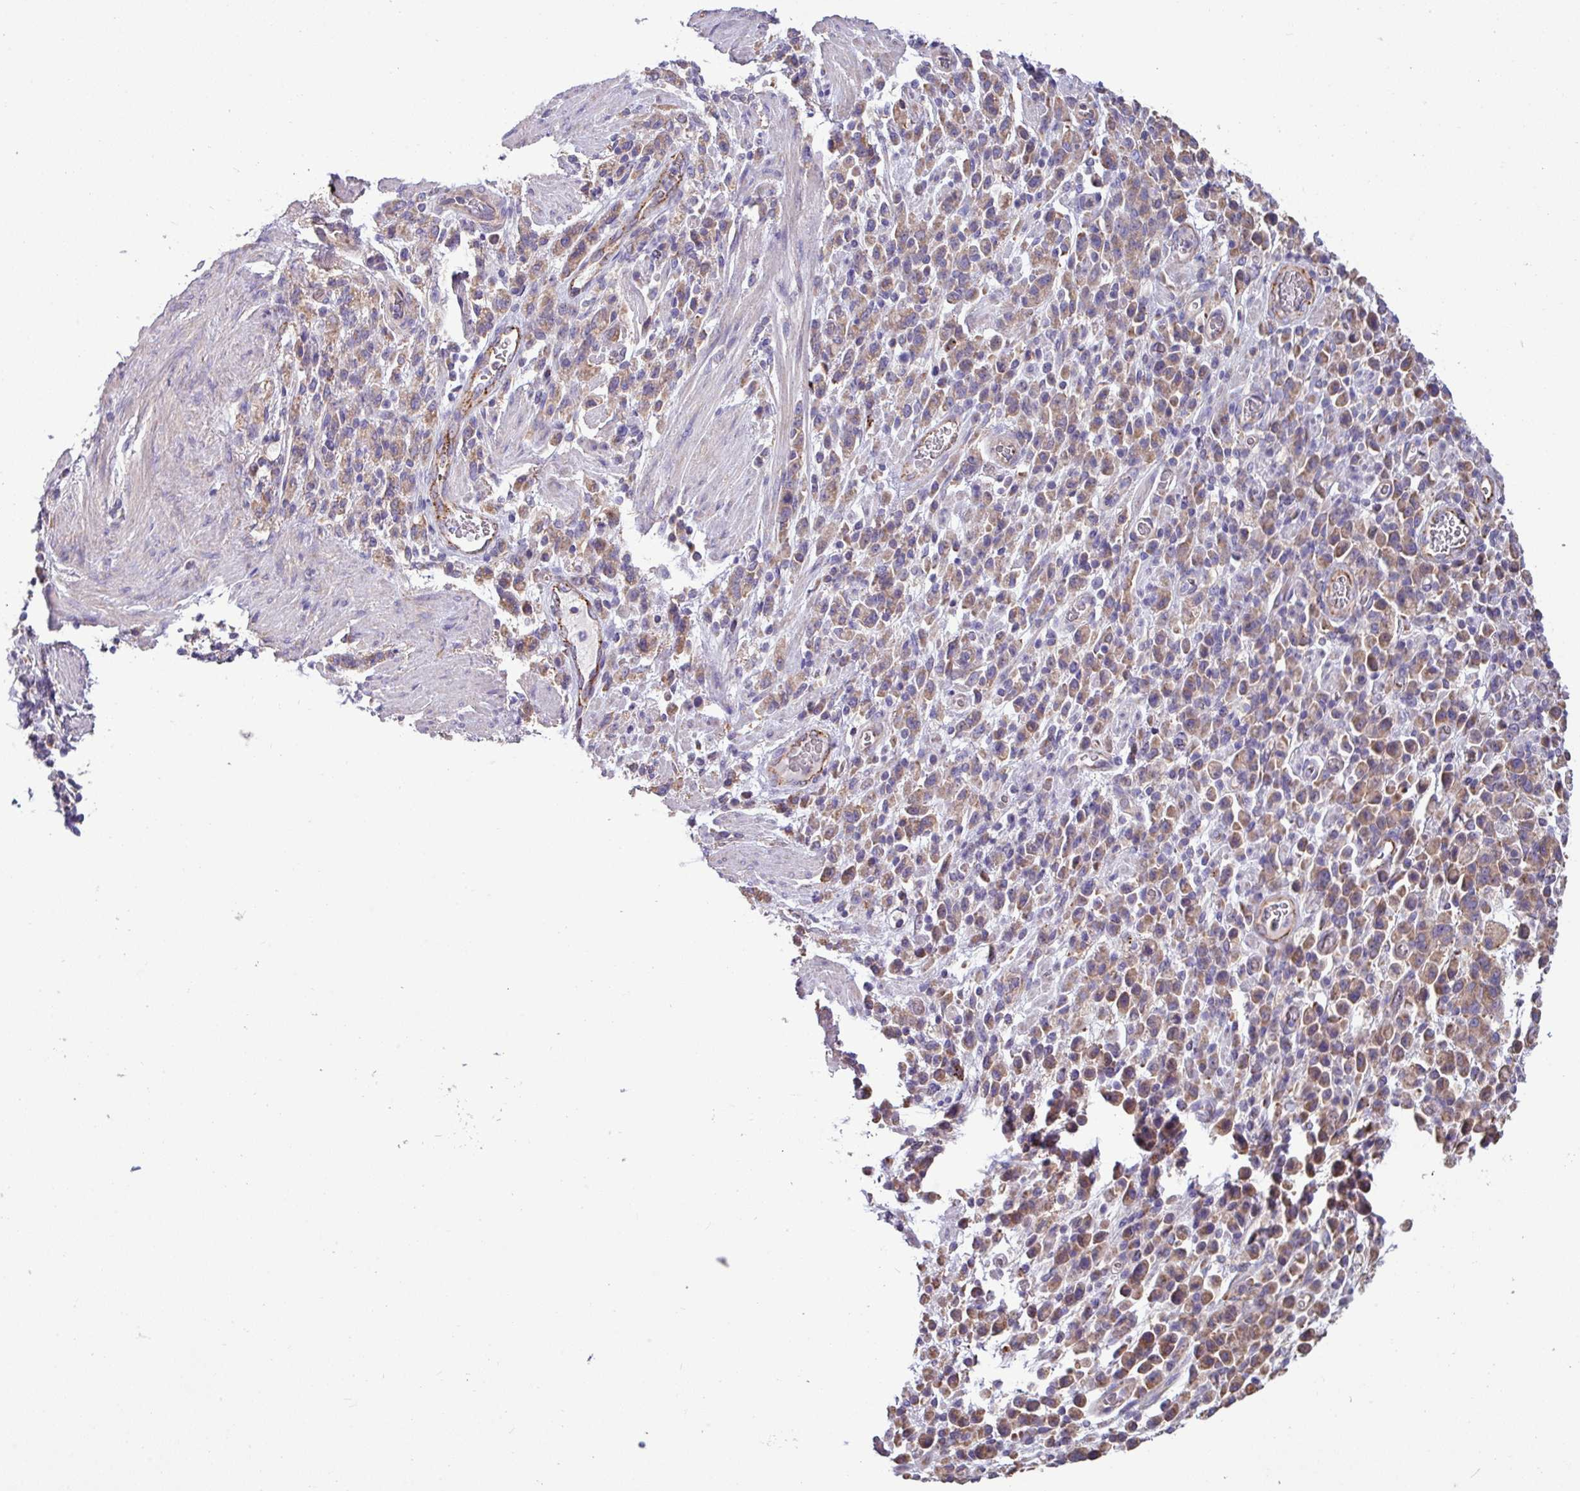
{"staining": {"intensity": "moderate", "quantity": ">75%", "location": "cytoplasmic/membranous"}, "tissue": "stomach cancer", "cell_type": "Tumor cells", "image_type": "cancer", "snomed": [{"axis": "morphology", "description": "Adenocarcinoma, NOS"}, {"axis": "topography", "description": "Stomach"}], "caption": "Immunohistochemical staining of stomach adenocarcinoma displays moderate cytoplasmic/membranous protein positivity in about >75% of tumor cells.", "gene": "PPM1J", "patient": {"sex": "male", "age": 77}}